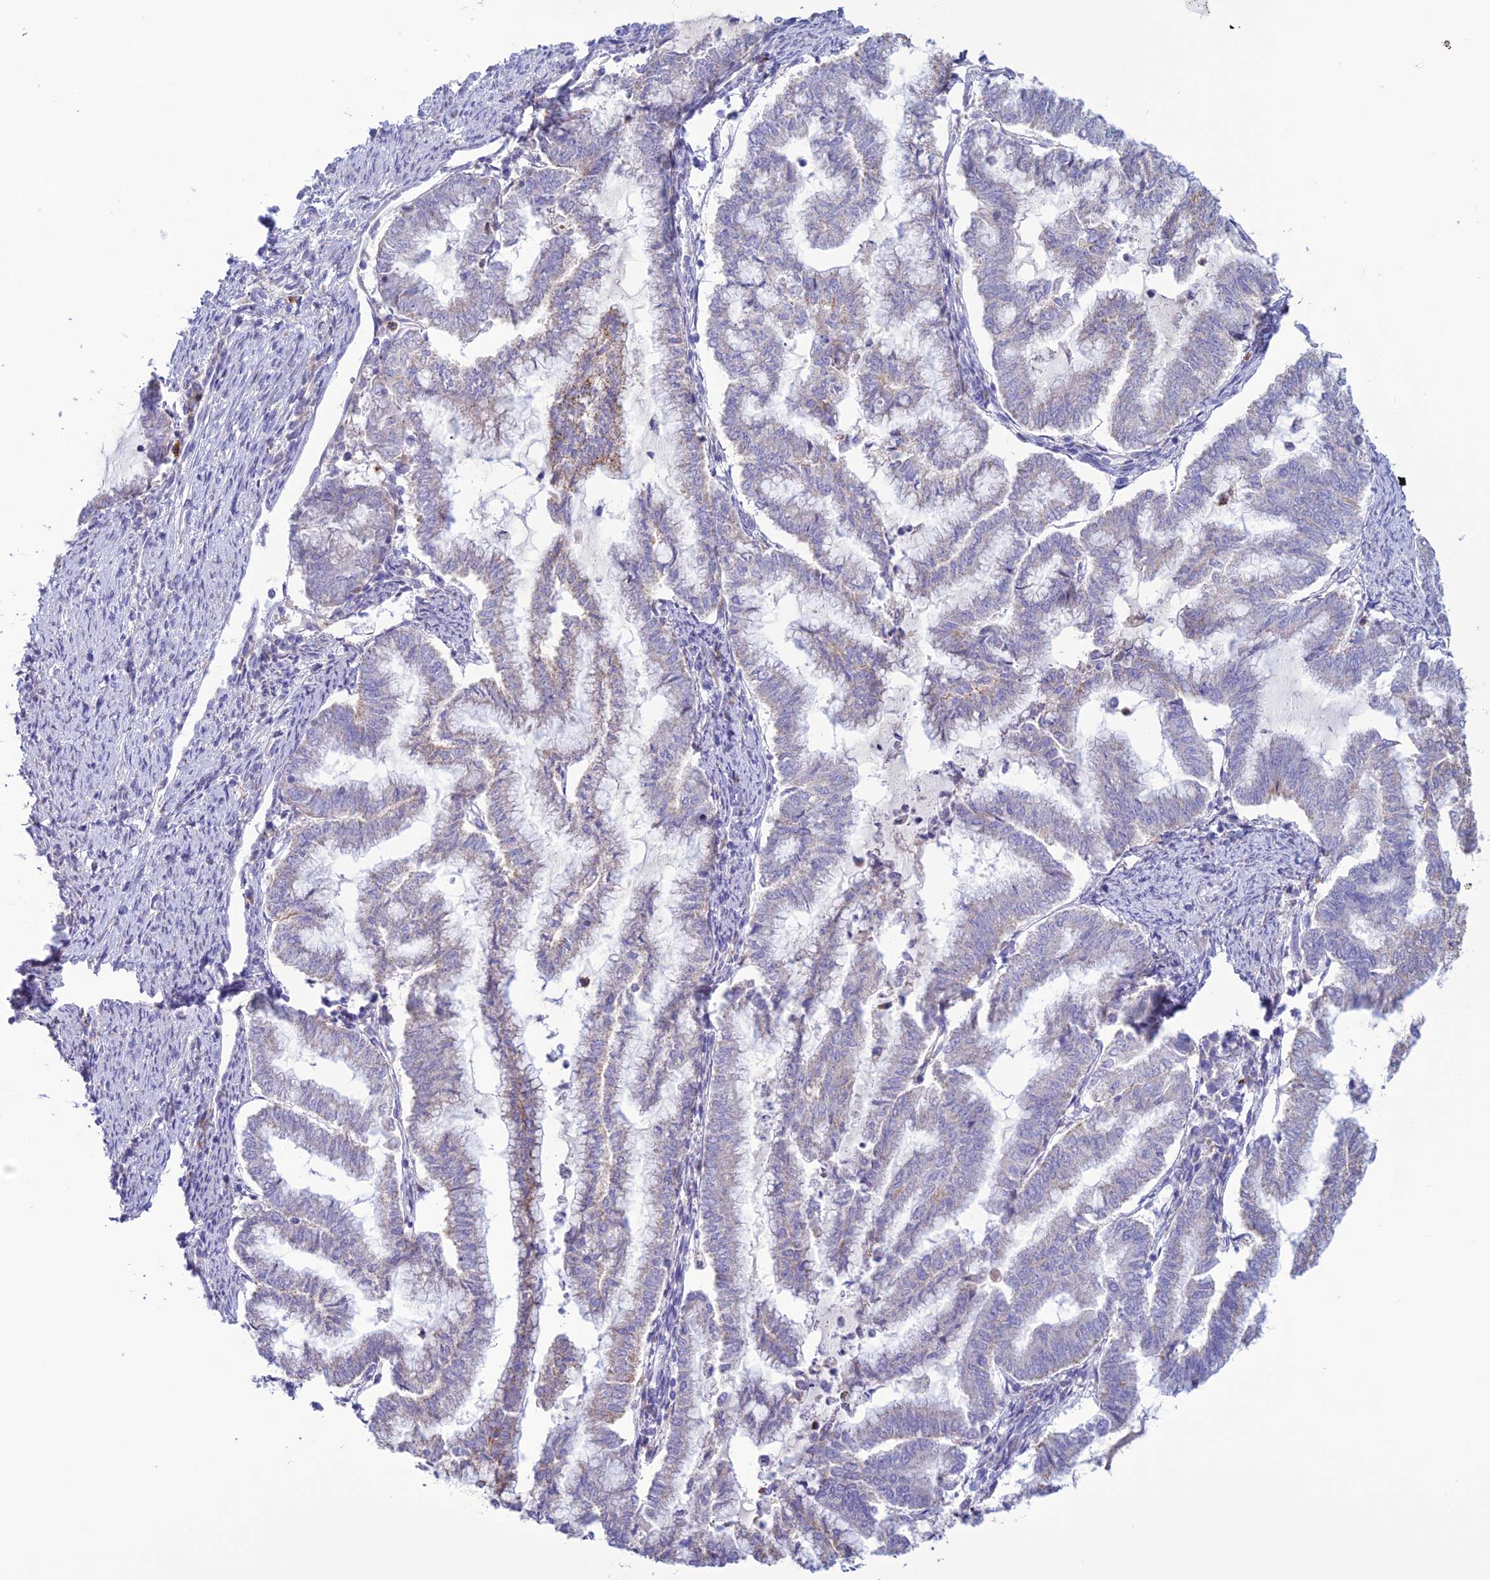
{"staining": {"intensity": "weak", "quantity": "<25%", "location": "cytoplasmic/membranous"}, "tissue": "endometrial cancer", "cell_type": "Tumor cells", "image_type": "cancer", "snomed": [{"axis": "morphology", "description": "Adenocarcinoma, NOS"}, {"axis": "topography", "description": "Endometrium"}], "caption": "High power microscopy micrograph of an immunohistochemistry photomicrograph of endometrial adenocarcinoma, revealing no significant staining in tumor cells. The staining was performed using DAB to visualize the protein expression in brown, while the nuclei were stained in blue with hematoxylin (Magnification: 20x).", "gene": "CLCN7", "patient": {"sex": "female", "age": 79}}